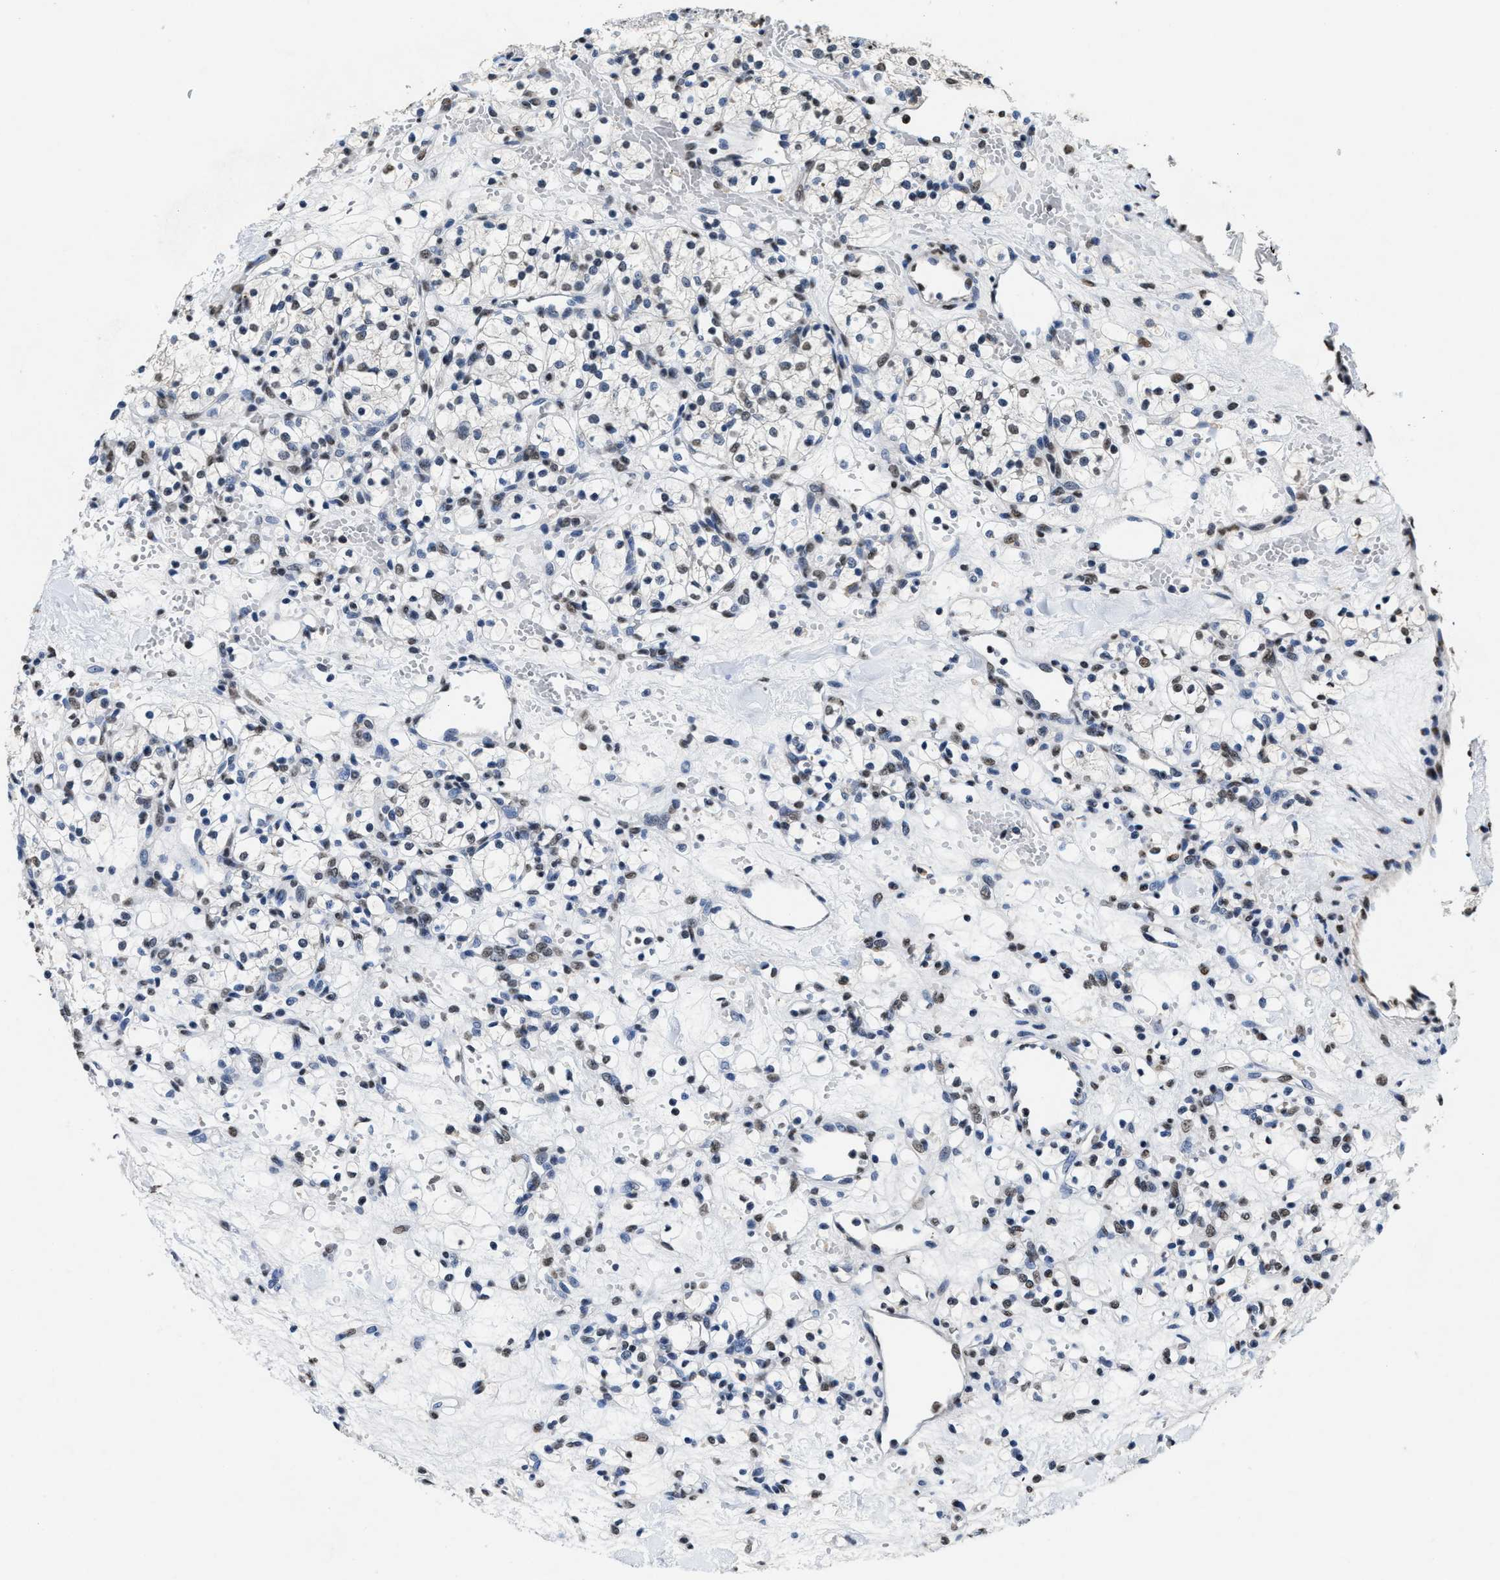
{"staining": {"intensity": "weak", "quantity": "<25%", "location": "nuclear"}, "tissue": "renal cancer", "cell_type": "Tumor cells", "image_type": "cancer", "snomed": [{"axis": "morphology", "description": "Adenocarcinoma, NOS"}, {"axis": "topography", "description": "Kidney"}], "caption": "The histopathology image reveals no significant staining in tumor cells of adenocarcinoma (renal).", "gene": "SUPT16H", "patient": {"sex": "female", "age": 60}}